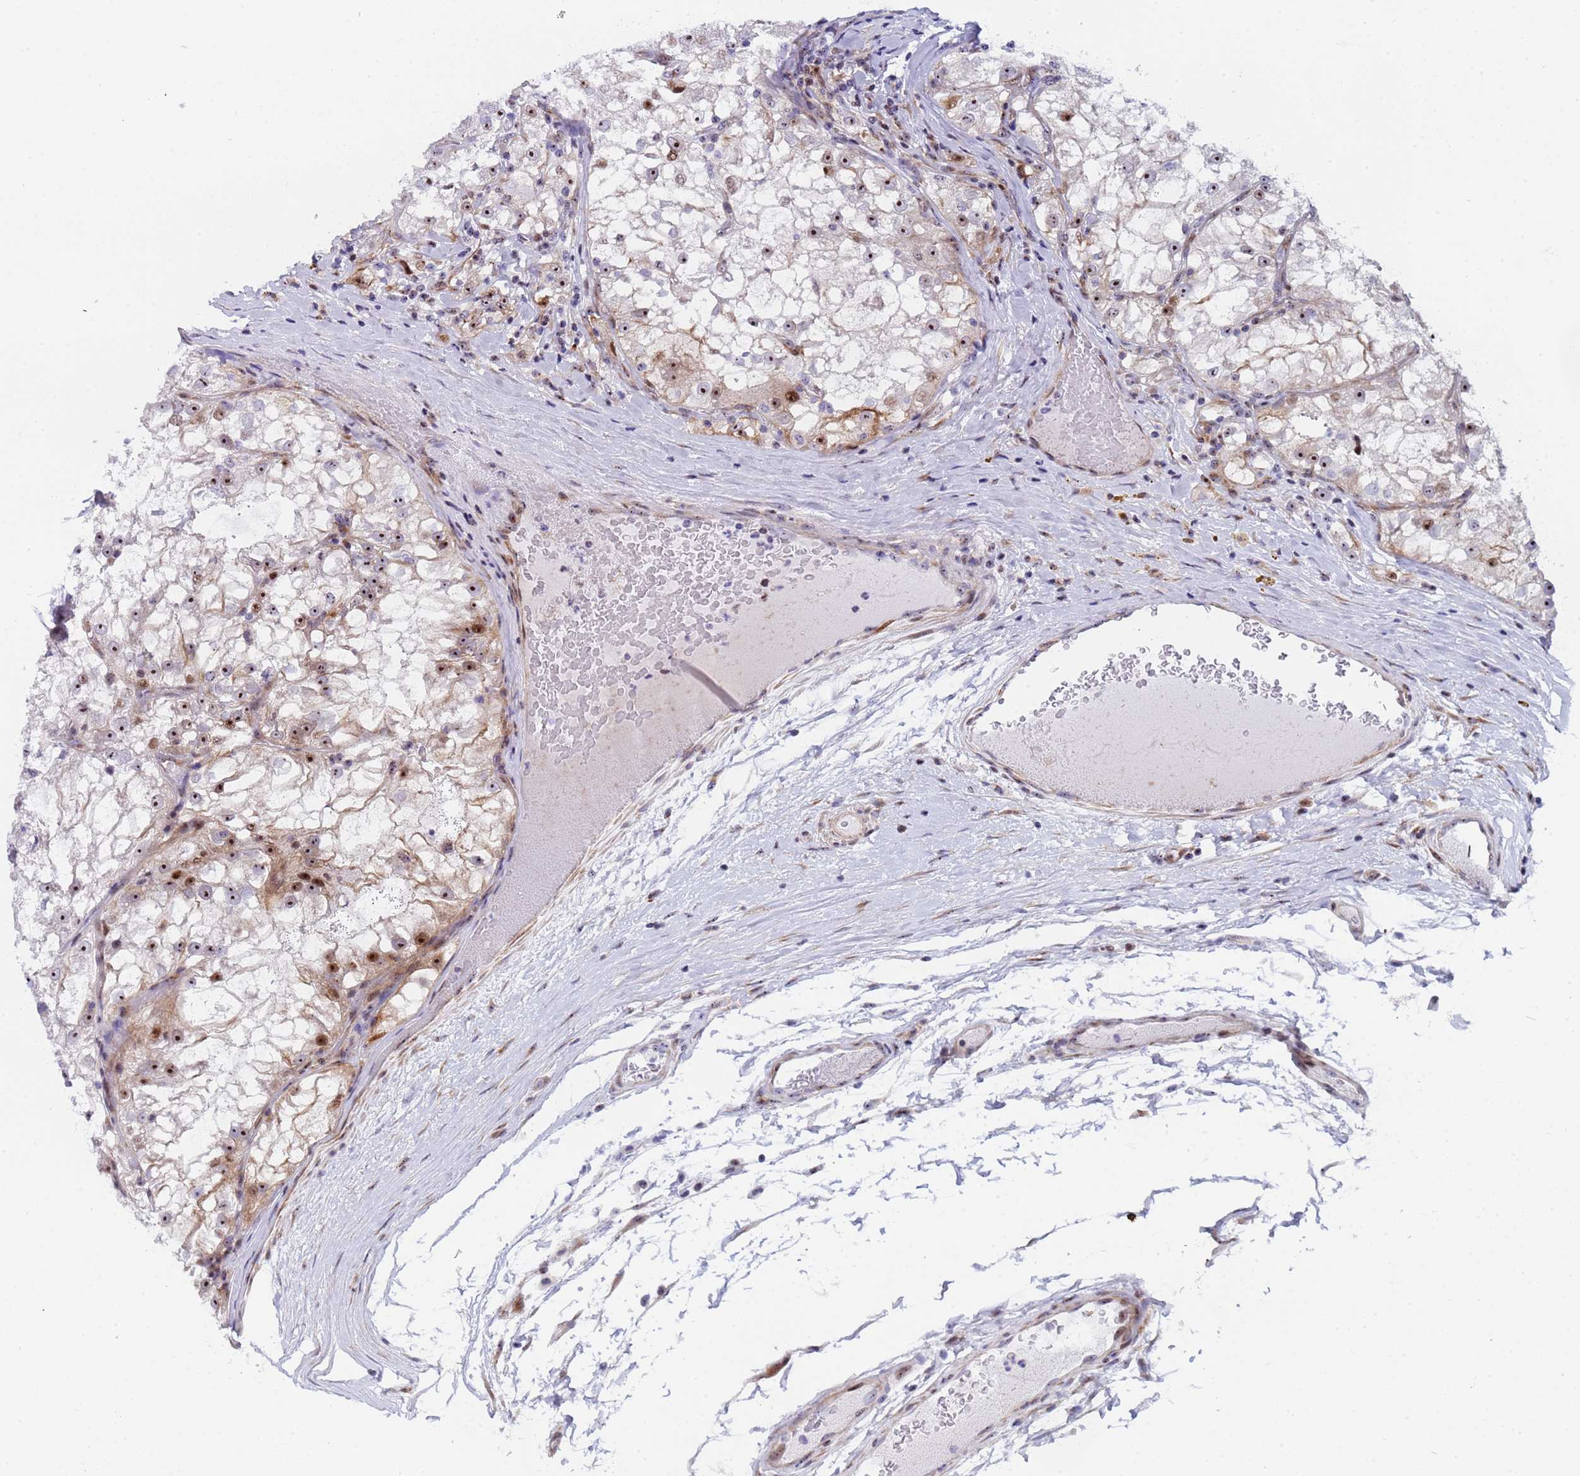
{"staining": {"intensity": "moderate", "quantity": "25%-75%", "location": "nuclear"}, "tissue": "renal cancer", "cell_type": "Tumor cells", "image_type": "cancer", "snomed": [{"axis": "morphology", "description": "Adenocarcinoma, NOS"}, {"axis": "topography", "description": "Kidney"}], "caption": "Adenocarcinoma (renal) was stained to show a protein in brown. There is medium levels of moderate nuclear staining in about 25%-75% of tumor cells. Nuclei are stained in blue.", "gene": "POP5", "patient": {"sex": "female", "age": 72}}